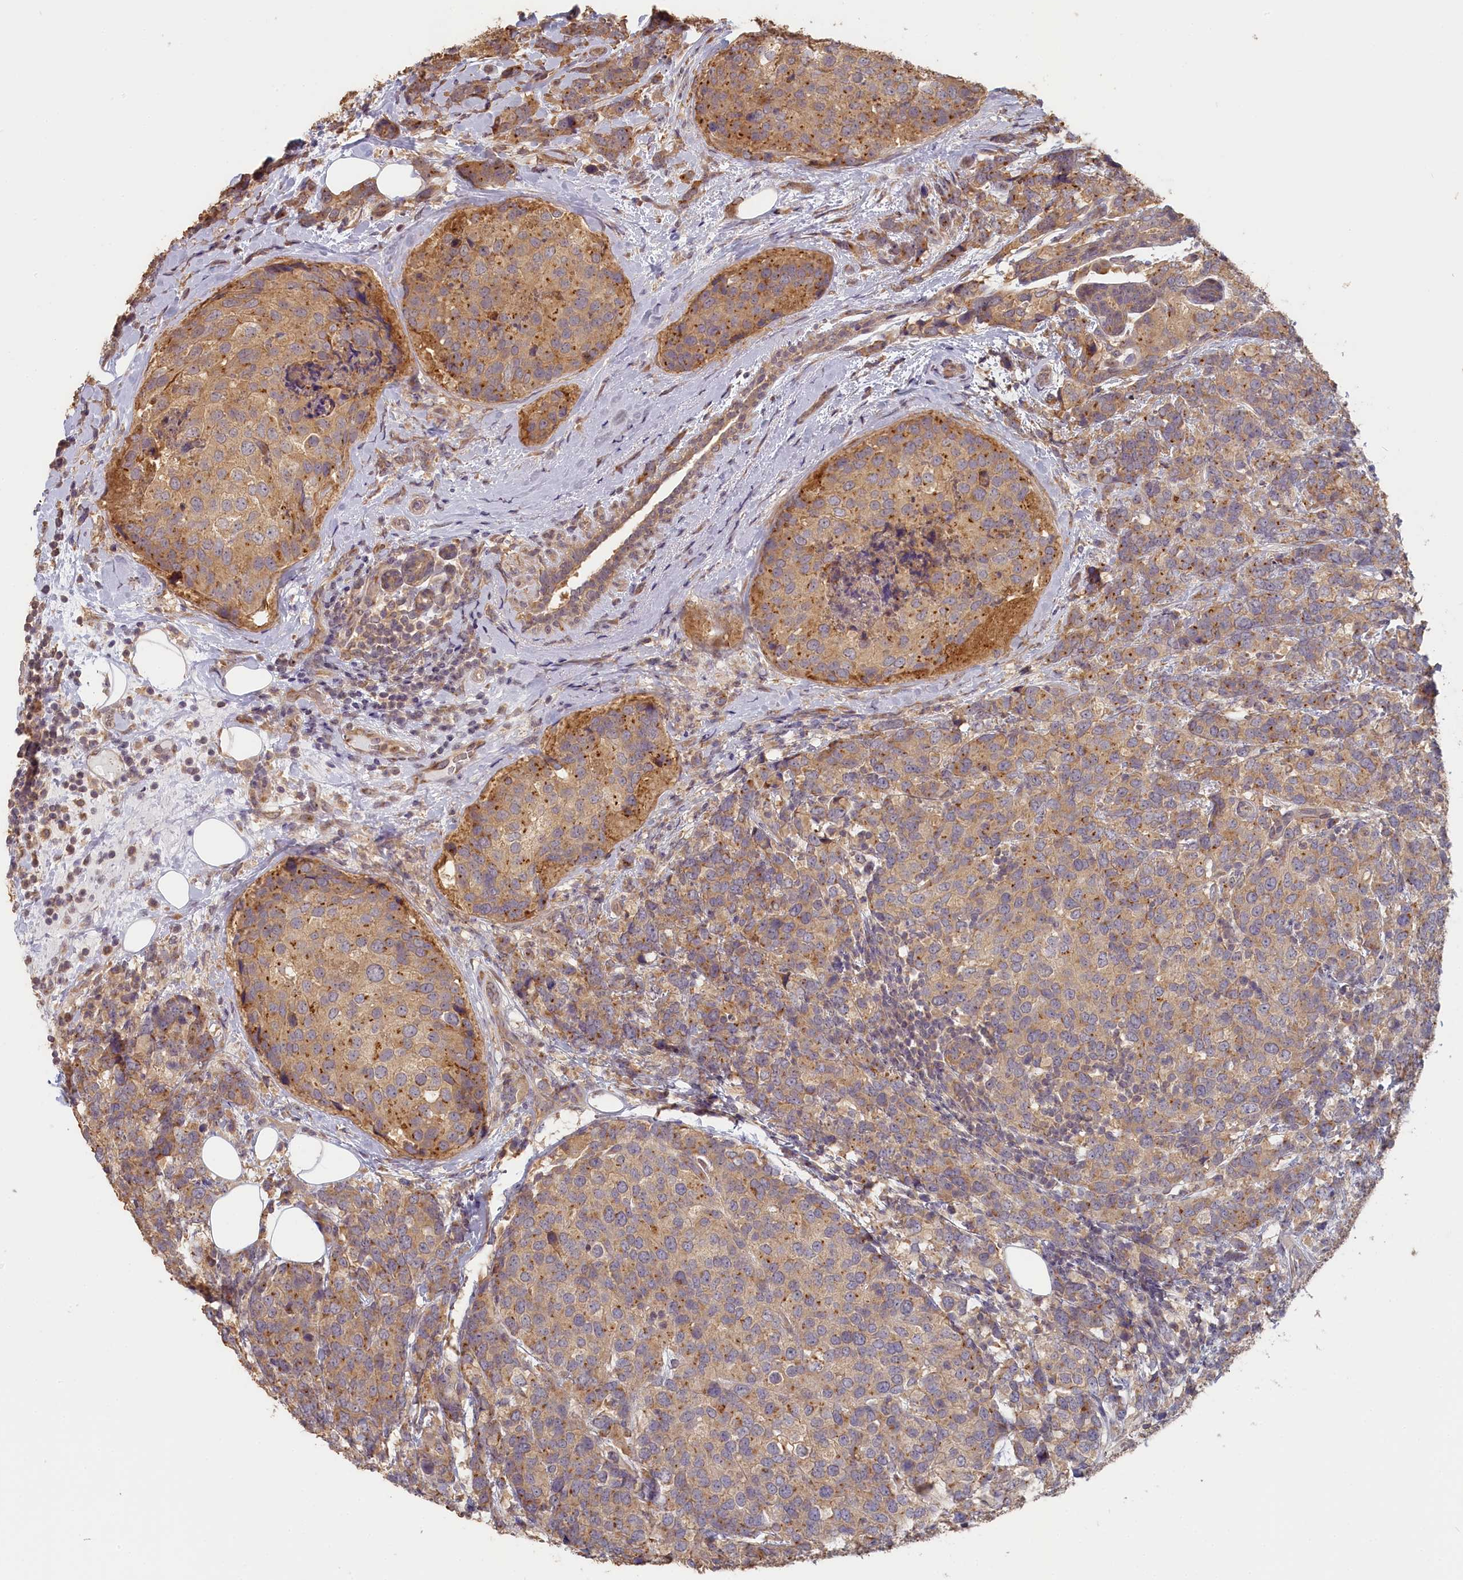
{"staining": {"intensity": "moderate", "quantity": "25%-75%", "location": "cytoplasmic/membranous"}, "tissue": "breast cancer", "cell_type": "Tumor cells", "image_type": "cancer", "snomed": [{"axis": "morphology", "description": "Lobular carcinoma"}, {"axis": "topography", "description": "Breast"}], "caption": "IHC of breast cancer (lobular carcinoma) reveals medium levels of moderate cytoplasmic/membranous positivity in approximately 25%-75% of tumor cells.", "gene": "STX16", "patient": {"sex": "female", "age": 59}}